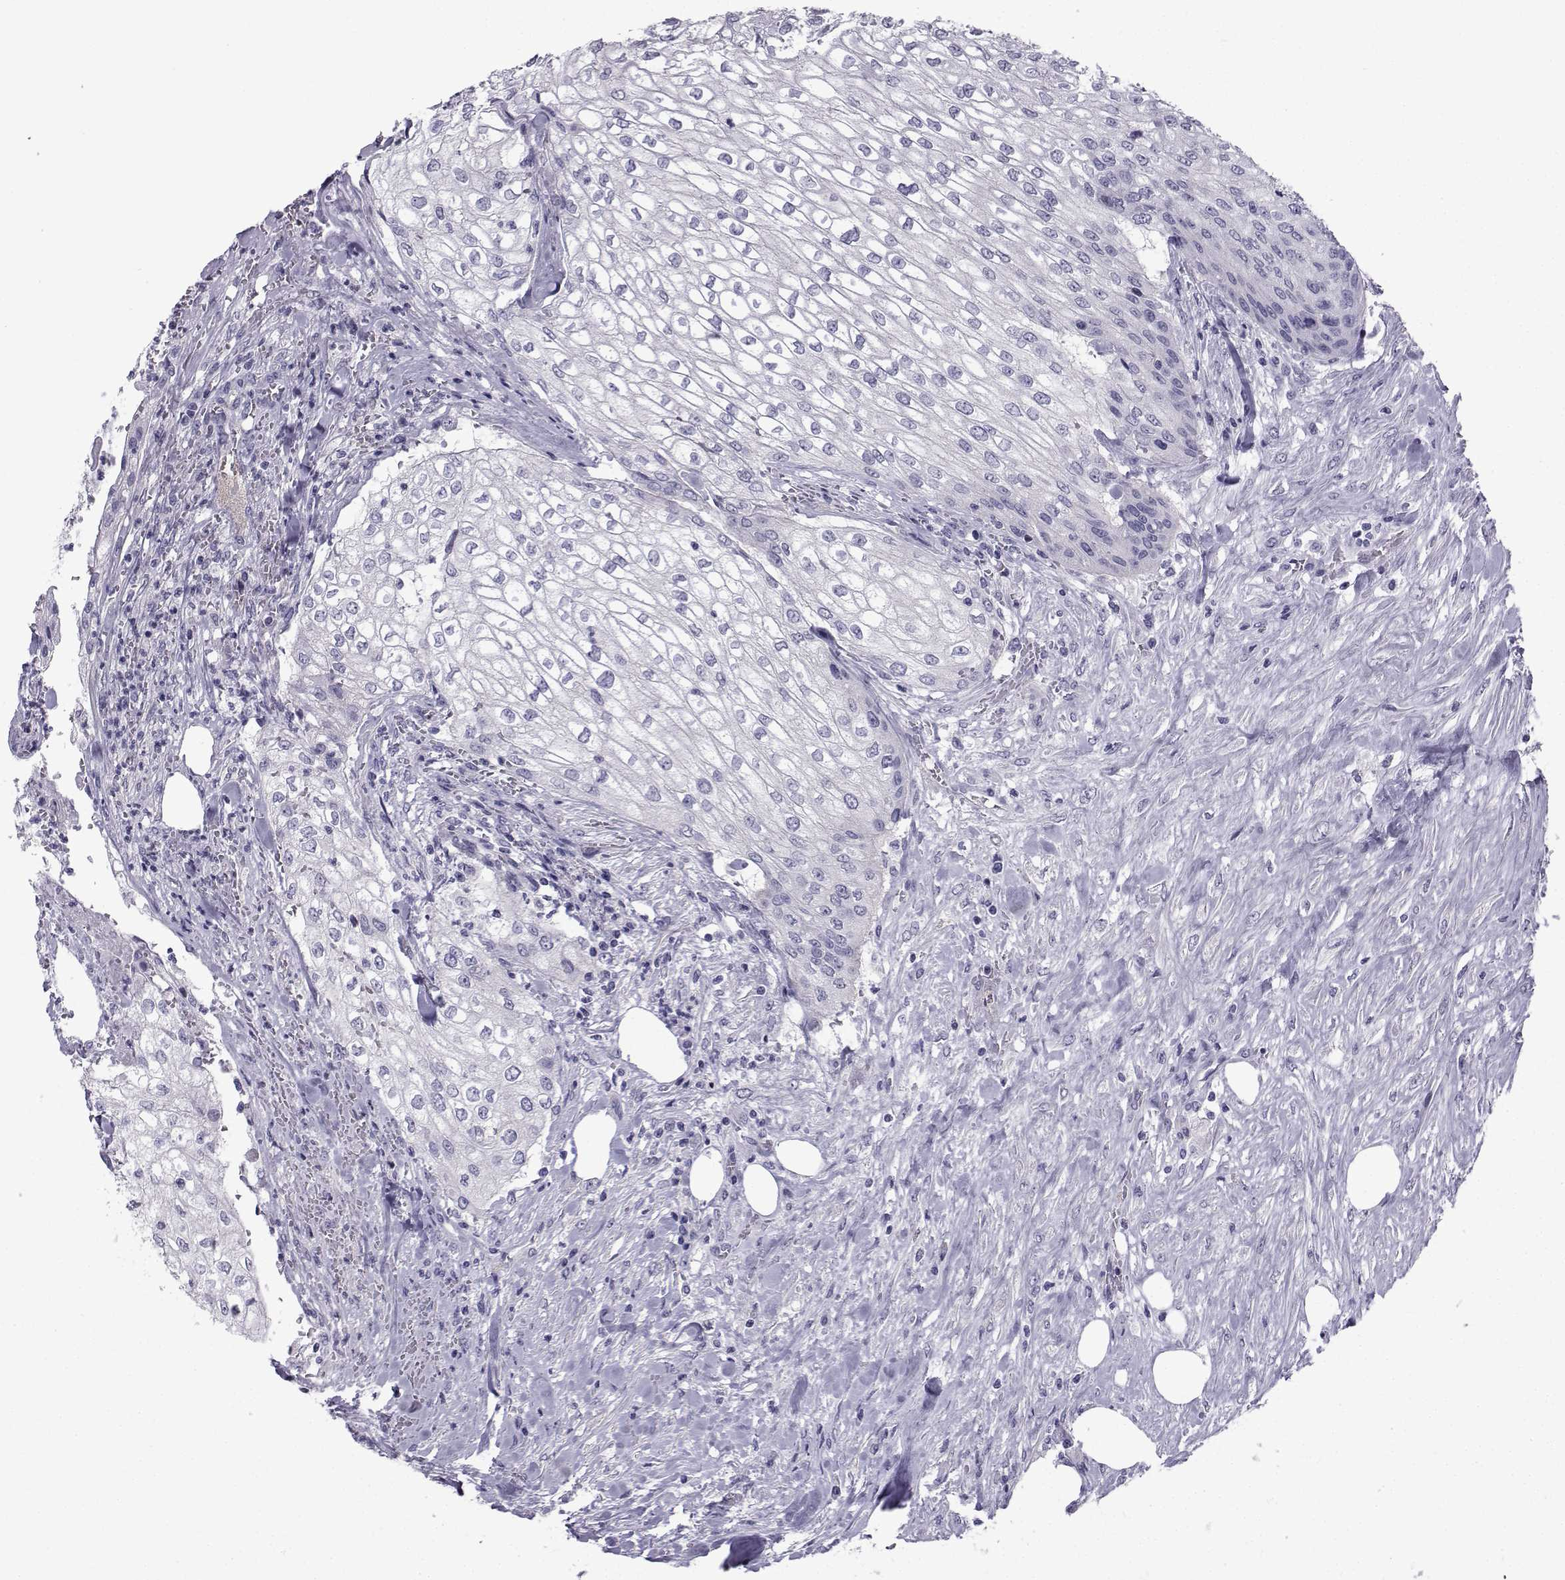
{"staining": {"intensity": "negative", "quantity": "none", "location": "none"}, "tissue": "urothelial cancer", "cell_type": "Tumor cells", "image_type": "cancer", "snomed": [{"axis": "morphology", "description": "Urothelial carcinoma, High grade"}, {"axis": "topography", "description": "Urinary bladder"}], "caption": "Immunohistochemistry (IHC) of high-grade urothelial carcinoma demonstrates no positivity in tumor cells.", "gene": "SPANXD", "patient": {"sex": "male", "age": 62}}